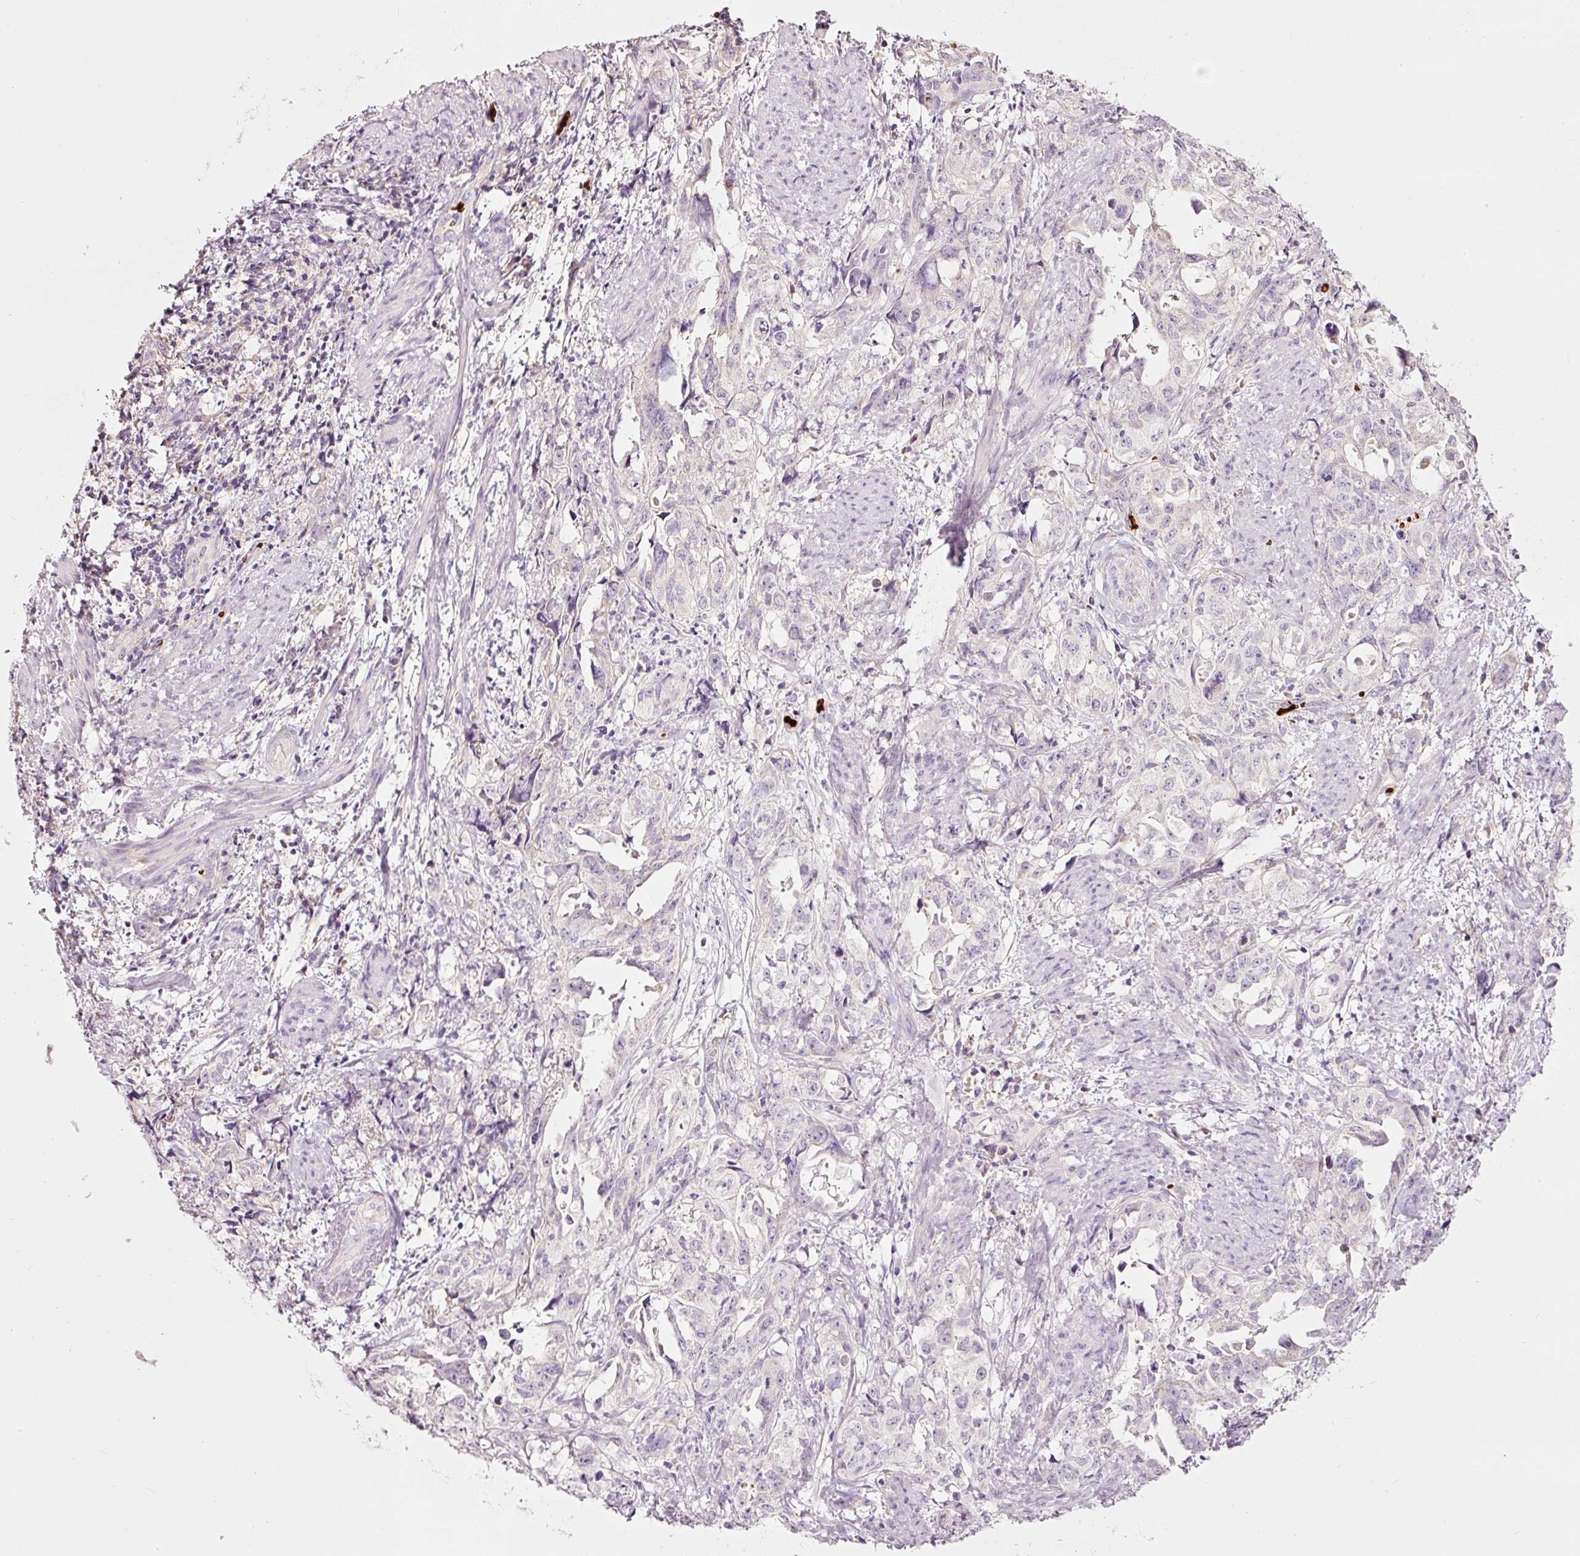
{"staining": {"intensity": "negative", "quantity": "none", "location": "none"}, "tissue": "endometrial cancer", "cell_type": "Tumor cells", "image_type": "cancer", "snomed": [{"axis": "morphology", "description": "Adenocarcinoma, NOS"}, {"axis": "topography", "description": "Endometrium"}], "caption": "Tumor cells are negative for brown protein staining in endometrial adenocarcinoma. (IHC, brightfield microscopy, high magnification).", "gene": "LDHAL6B", "patient": {"sex": "female", "age": 65}}